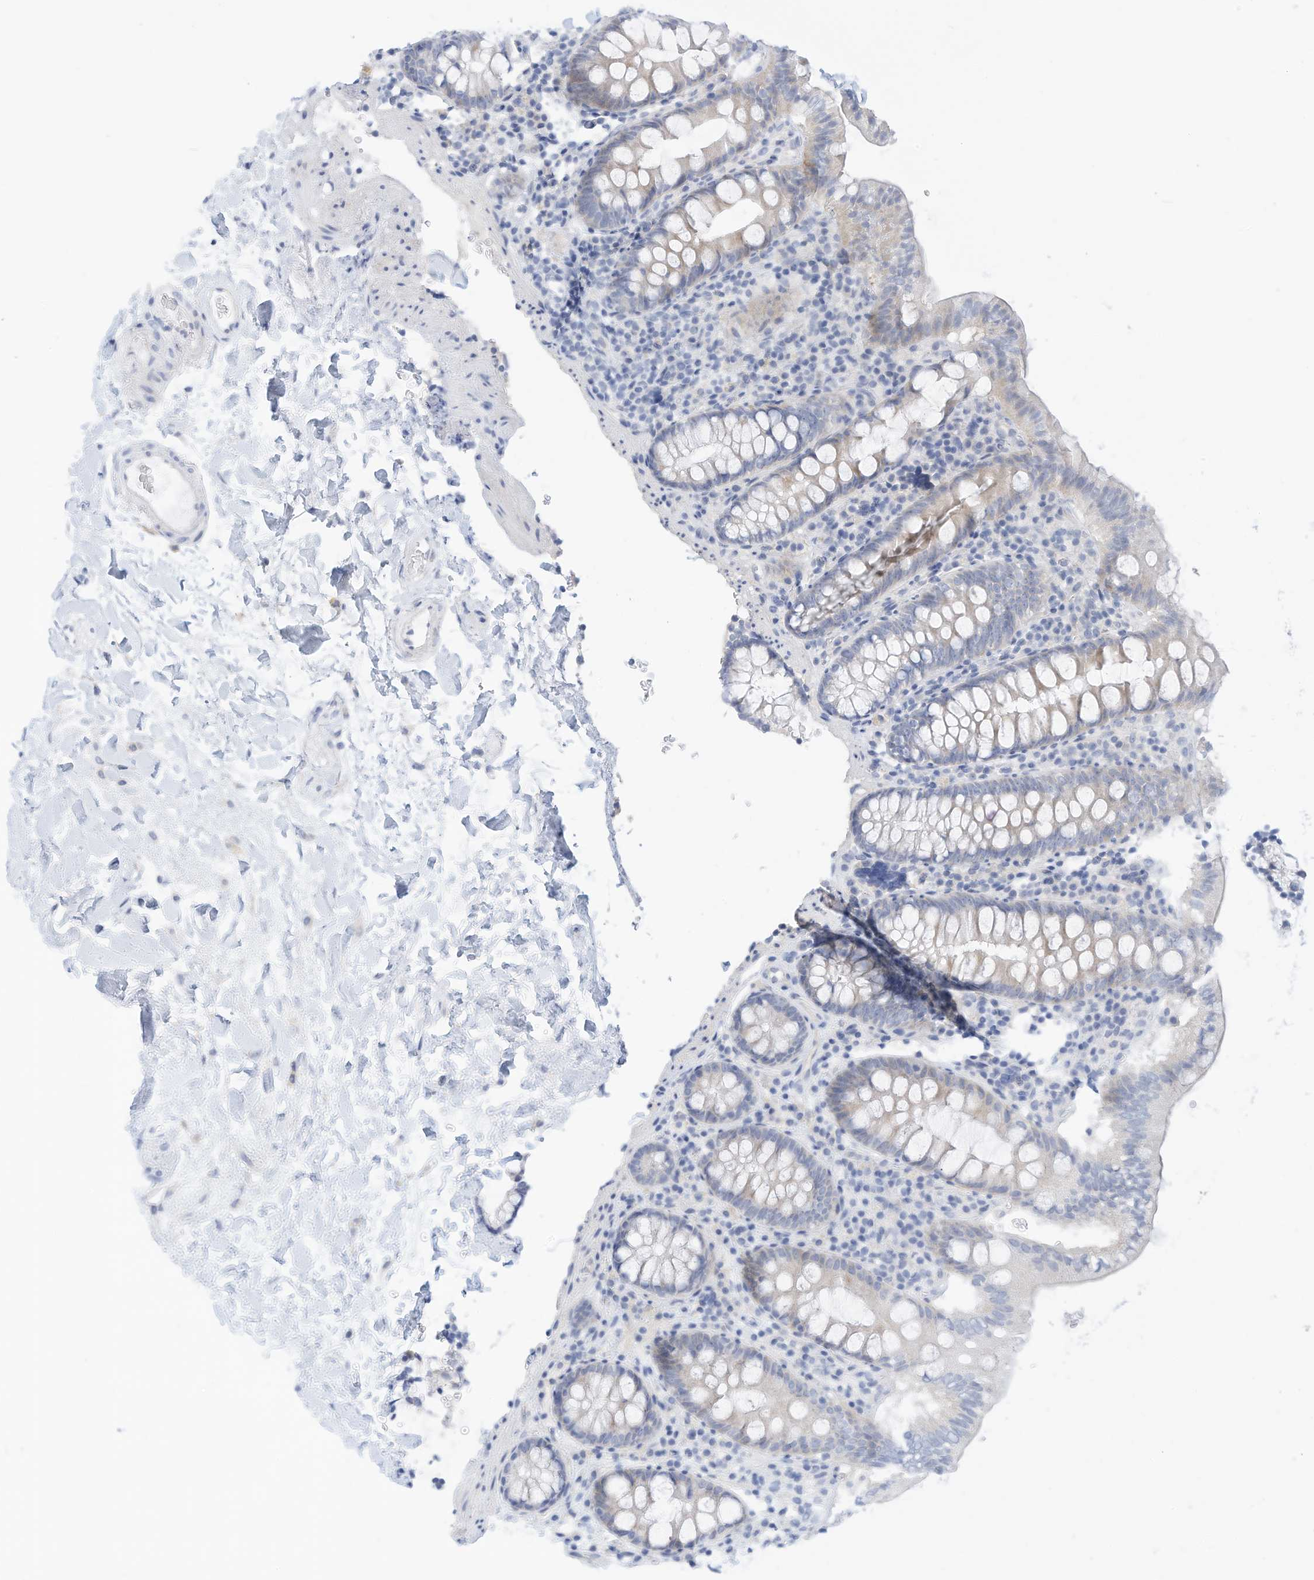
{"staining": {"intensity": "negative", "quantity": "none", "location": "none"}, "tissue": "colon", "cell_type": "Endothelial cells", "image_type": "normal", "snomed": [{"axis": "morphology", "description": "Normal tissue, NOS"}, {"axis": "topography", "description": "Colon"}], "caption": "Immunohistochemistry (IHC) of normal human colon reveals no expression in endothelial cells.", "gene": "SPOCD1", "patient": {"sex": "female", "age": 79}}